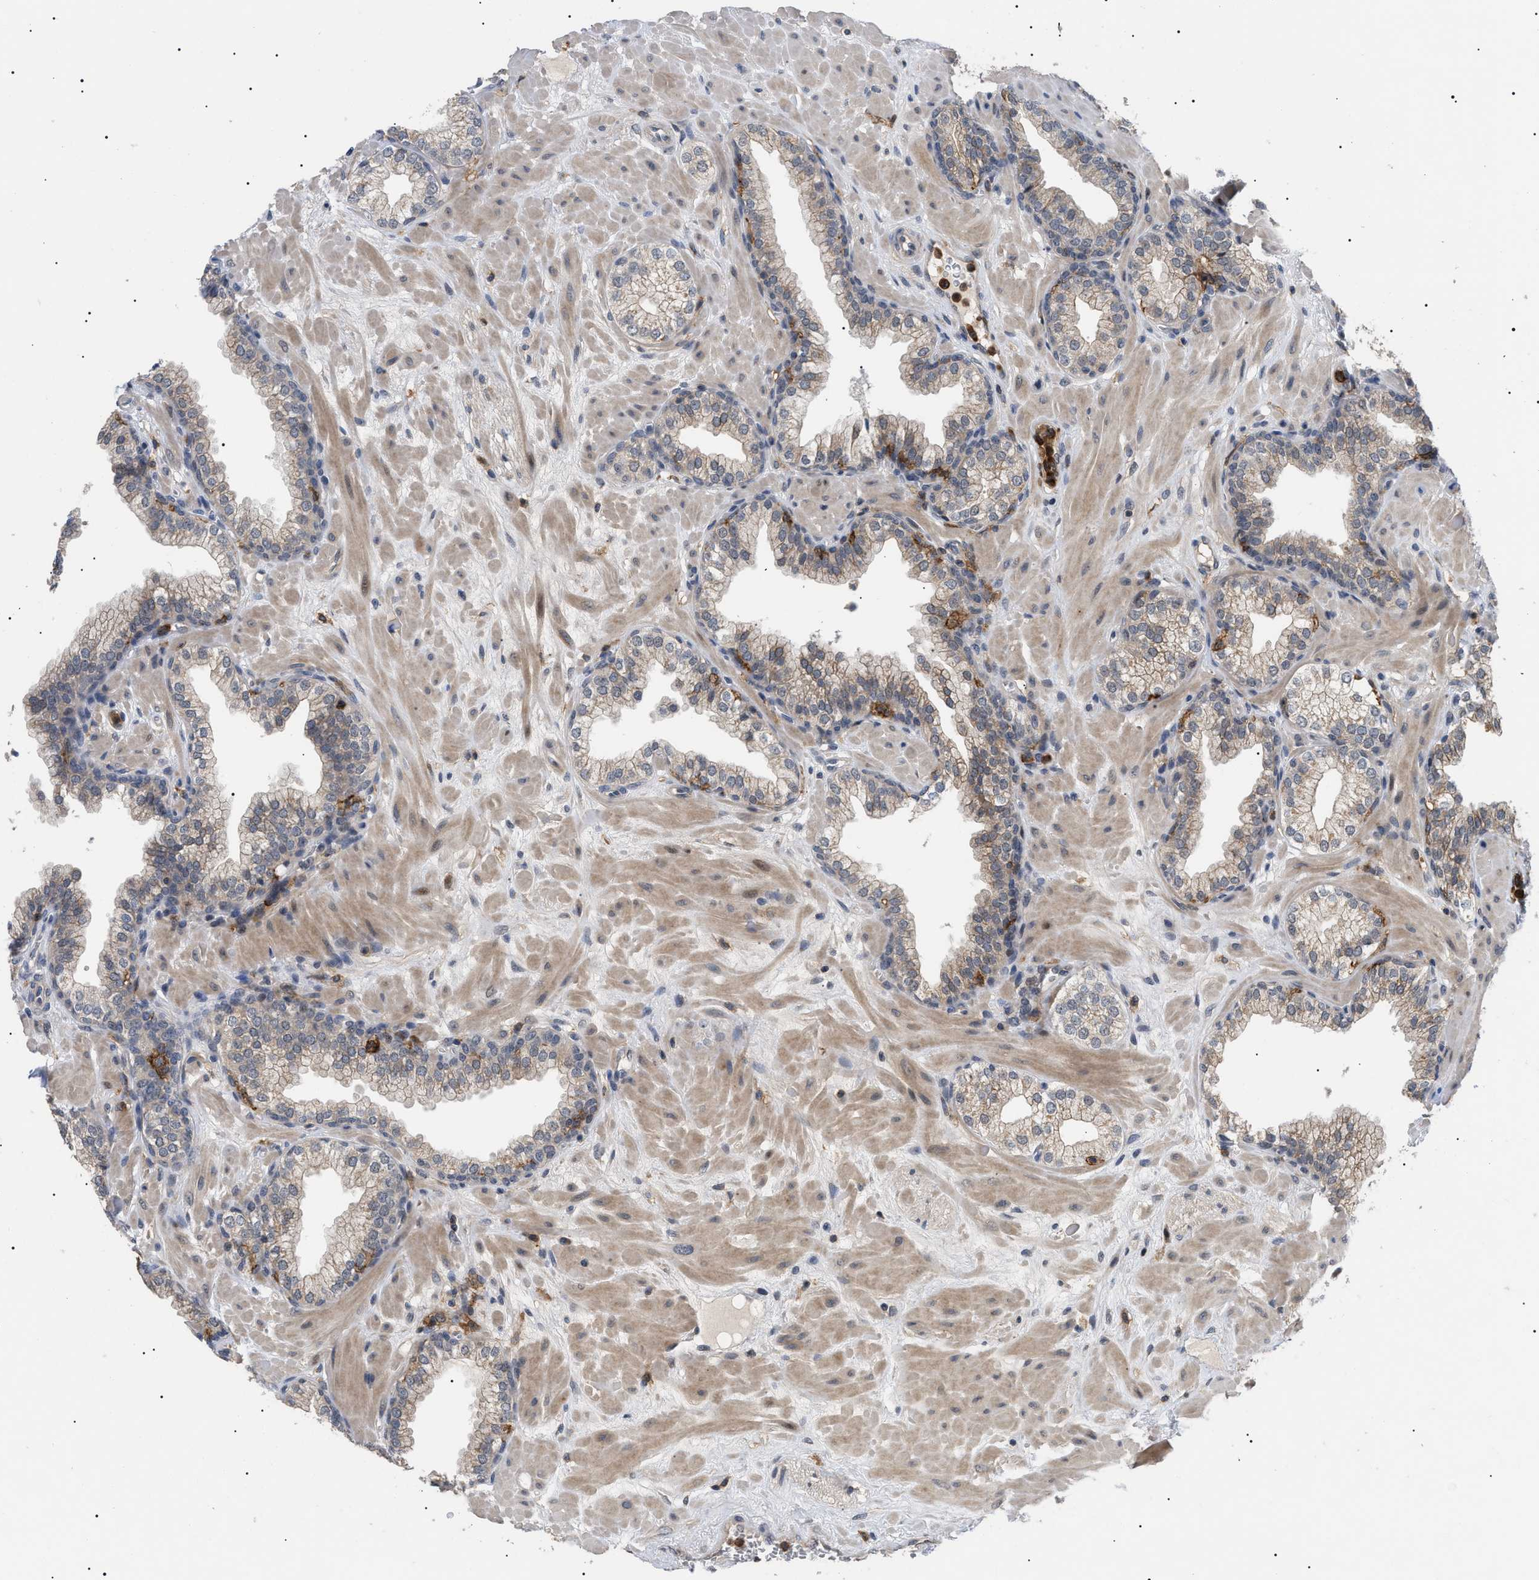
{"staining": {"intensity": "weak", "quantity": ">75%", "location": "cytoplasmic/membranous"}, "tissue": "prostate", "cell_type": "Glandular cells", "image_type": "normal", "snomed": [{"axis": "morphology", "description": "Normal tissue, NOS"}, {"axis": "morphology", "description": "Urothelial carcinoma, Low grade"}, {"axis": "topography", "description": "Urinary bladder"}, {"axis": "topography", "description": "Prostate"}], "caption": "The immunohistochemical stain shows weak cytoplasmic/membranous staining in glandular cells of unremarkable prostate.", "gene": "CD300A", "patient": {"sex": "male", "age": 60}}